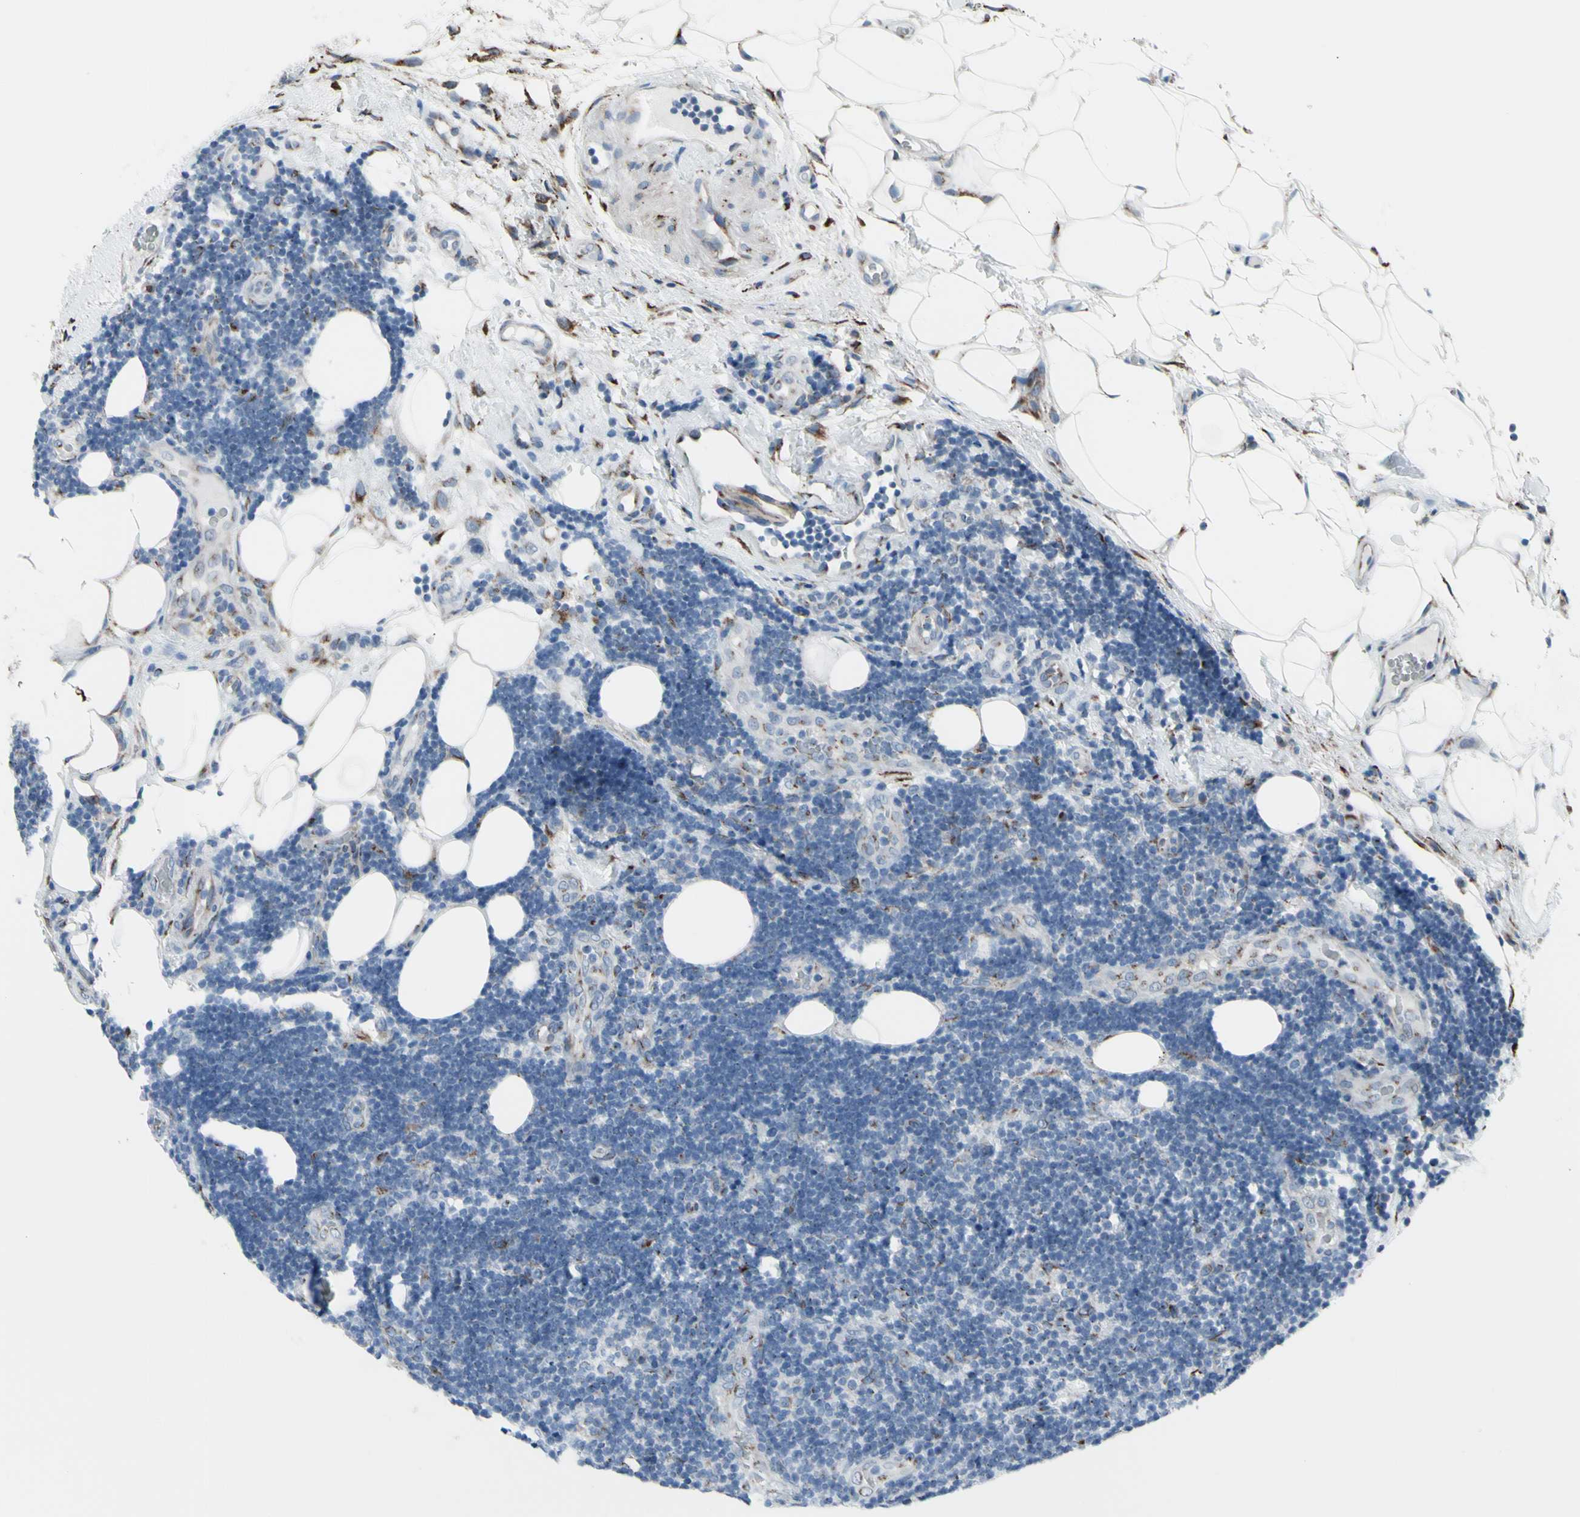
{"staining": {"intensity": "moderate", "quantity": "<25%", "location": "cytoplasmic/membranous"}, "tissue": "lymphoma", "cell_type": "Tumor cells", "image_type": "cancer", "snomed": [{"axis": "morphology", "description": "Malignant lymphoma, non-Hodgkin's type, Low grade"}, {"axis": "topography", "description": "Lymph node"}], "caption": "Immunohistochemistry (IHC) staining of malignant lymphoma, non-Hodgkin's type (low-grade), which demonstrates low levels of moderate cytoplasmic/membranous positivity in approximately <25% of tumor cells indicating moderate cytoplasmic/membranous protein staining. The staining was performed using DAB (3,3'-diaminobenzidine) (brown) for protein detection and nuclei were counterstained in hematoxylin (blue).", "gene": "GLG1", "patient": {"sex": "male", "age": 83}}